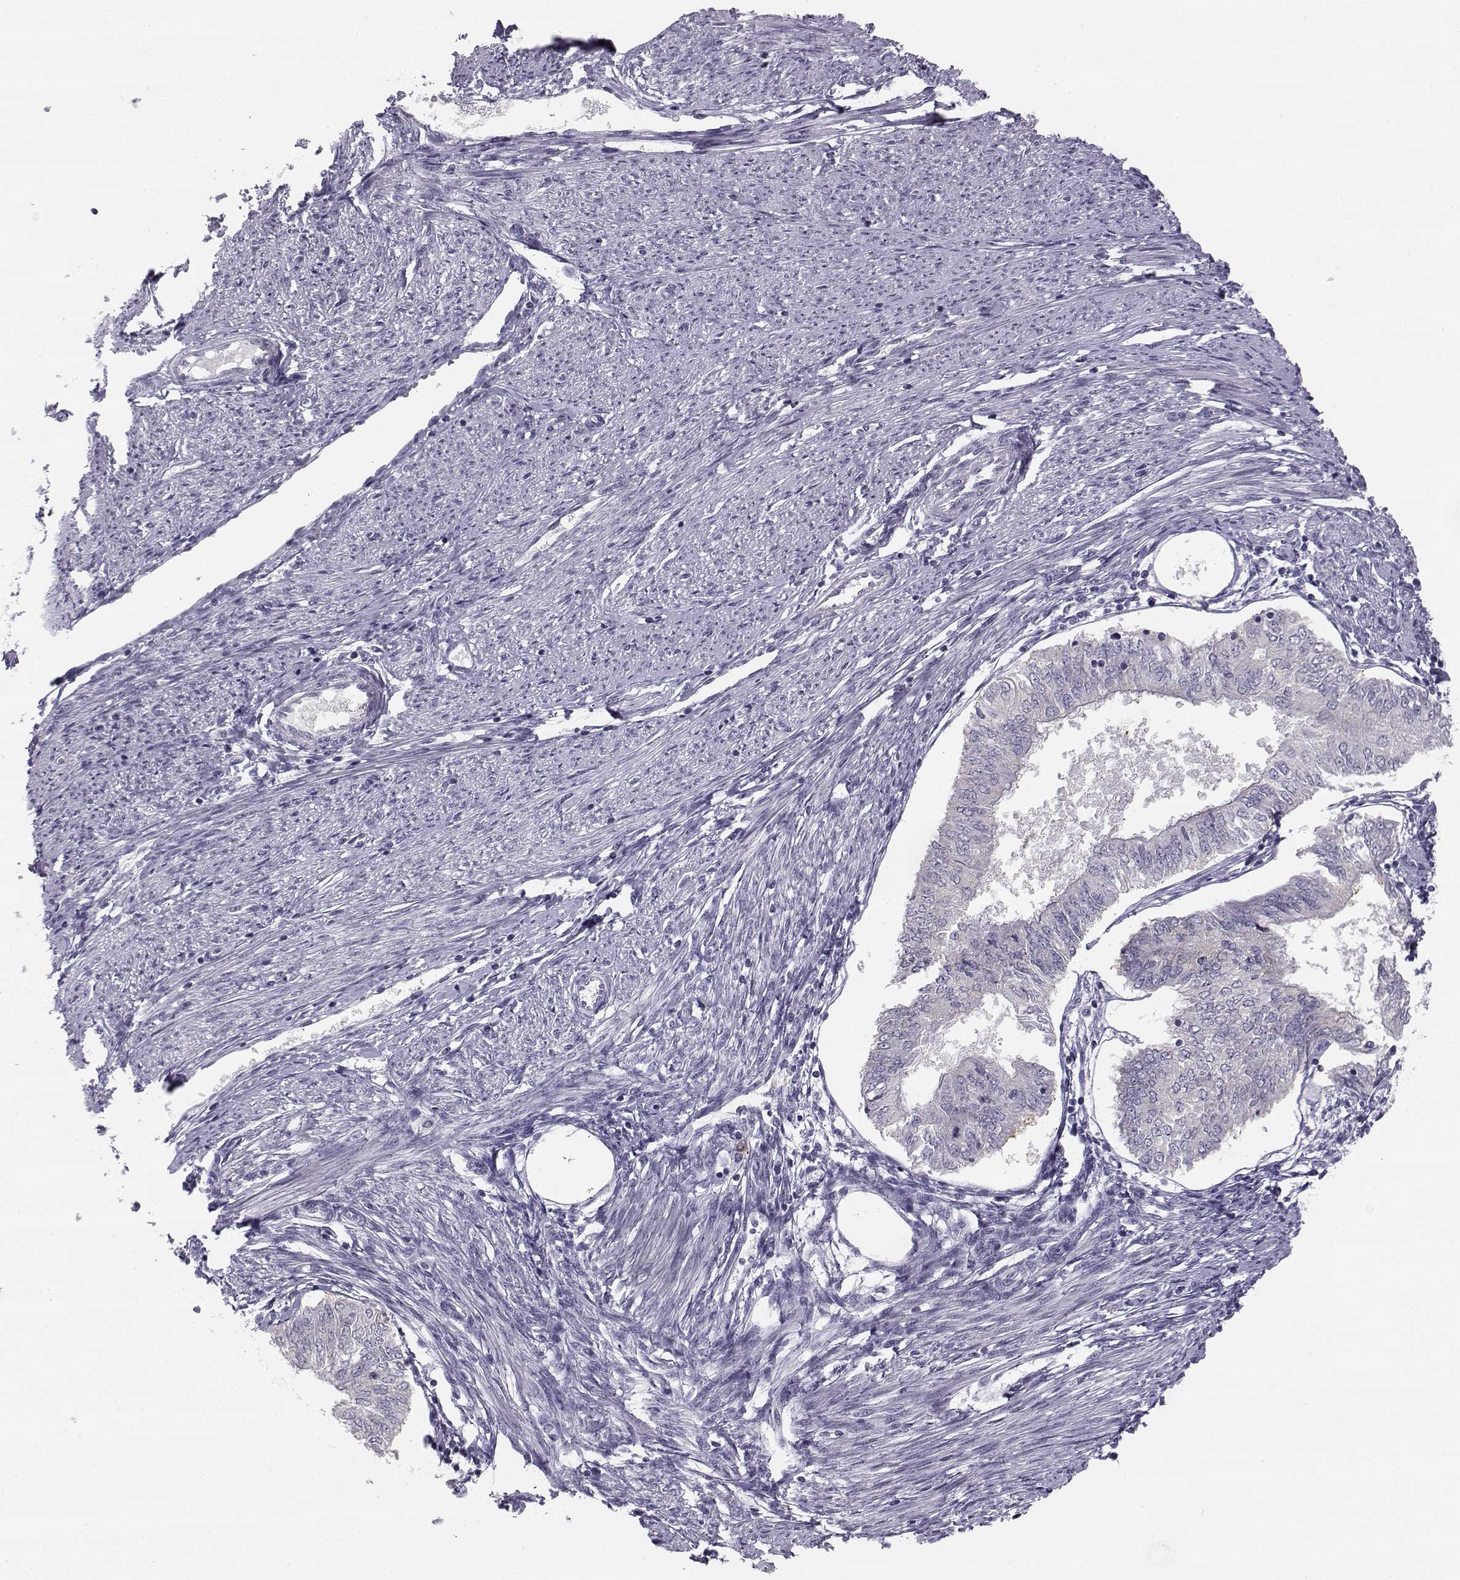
{"staining": {"intensity": "negative", "quantity": "none", "location": "none"}, "tissue": "endometrial cancer", "cell_type": "Tumor cells", "image_type": "cancer", "snomed": [{"axis": "morphology", "description": "Adenocarcinoma, NOS"}, {"axis": "topography", "description": "Endometrium"}], "caption": "This is a photomicrograph of immunohistochemistry (IHC) staining of endometrial adenocarcinoma, which shows no expression in tumor cells. Nuclei are stained in blue.", "gene": "ACSL6", "patient": {"sex": "female", "age": 58}}